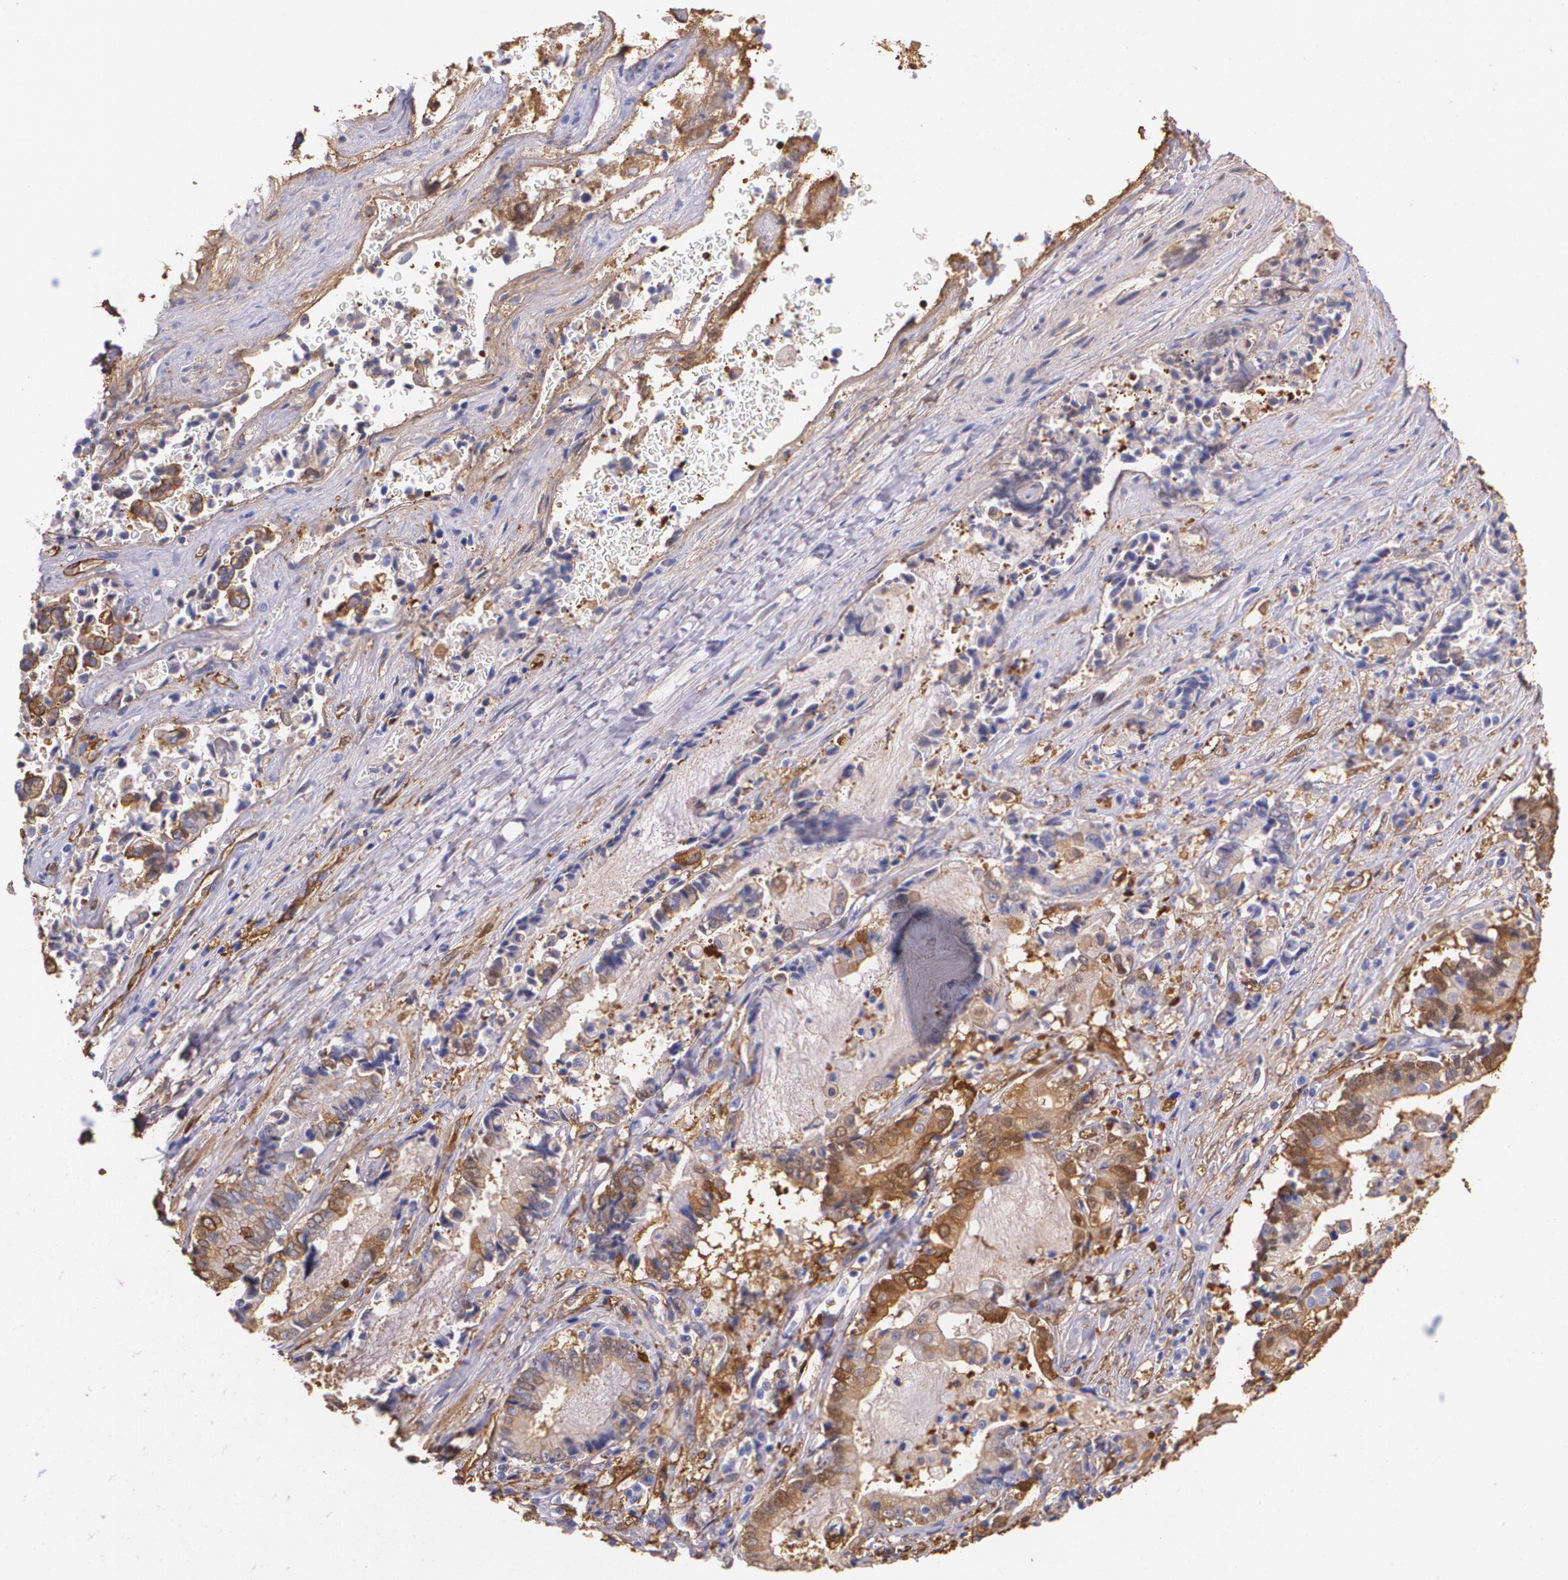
{"staining": {"intensity": "moderate", "quantity": "<25%", "location": "cytoplasmic/membranous"}, "tissue": "liver cancer", "cell_type": "Tumor cells", "image_type": "cancer", "snomed": [{"axis": "morphology", "description": "Cholangiocarcinoma"}, {"axis": "topography", "description": "Liver"}], "caption": "An IHC image of tumor tissue is shown. Protein staining in brown labels moderate cytoplasmic/membranous positivity in liver cancer (cholangiocarcinoma) within tumor cells.", "gene": "MMP2", "patient": {"sex": "male", "age": 57}}